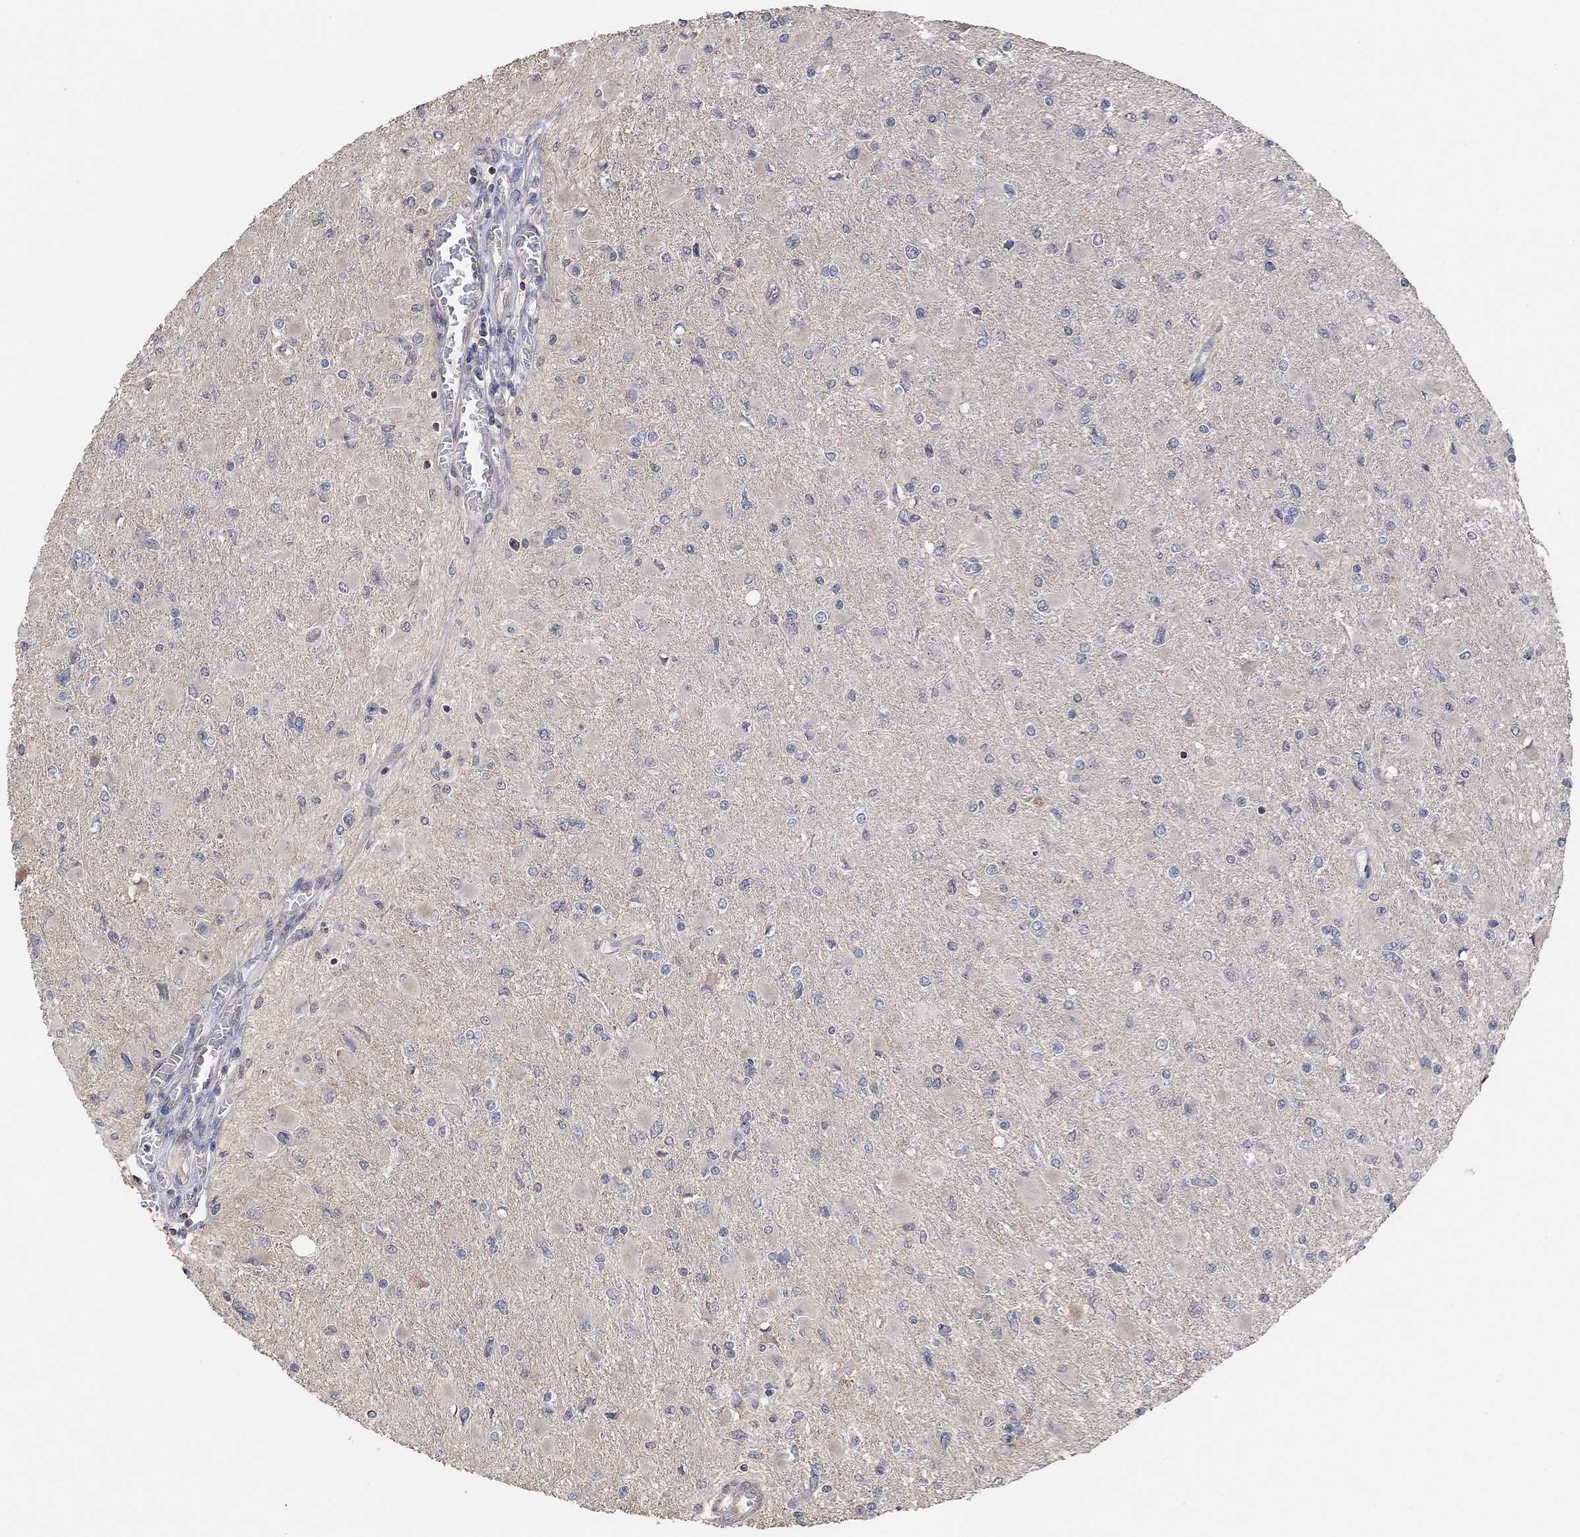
{"staining": {"intensity": "negative", "quantity": "none", "location": "none"}, "tissue": "glioma", "cell_type": "Tumor cells", "image_type": "cancer", "snomed": [{"axis": "morphology", "description": "Glioma, malignant, High grade"}, {"axis": "topography", "description": "Cerebral cortex"}], "caption": "Tumor cells are negative for brown protein staining in malignant high-grade glioma. (DAB (3,3'-diaminobenzidine) IHC with hematoxylin counter stain).", "gene": "UNC5B", "patient": {"sex": "female", "age": 36}}